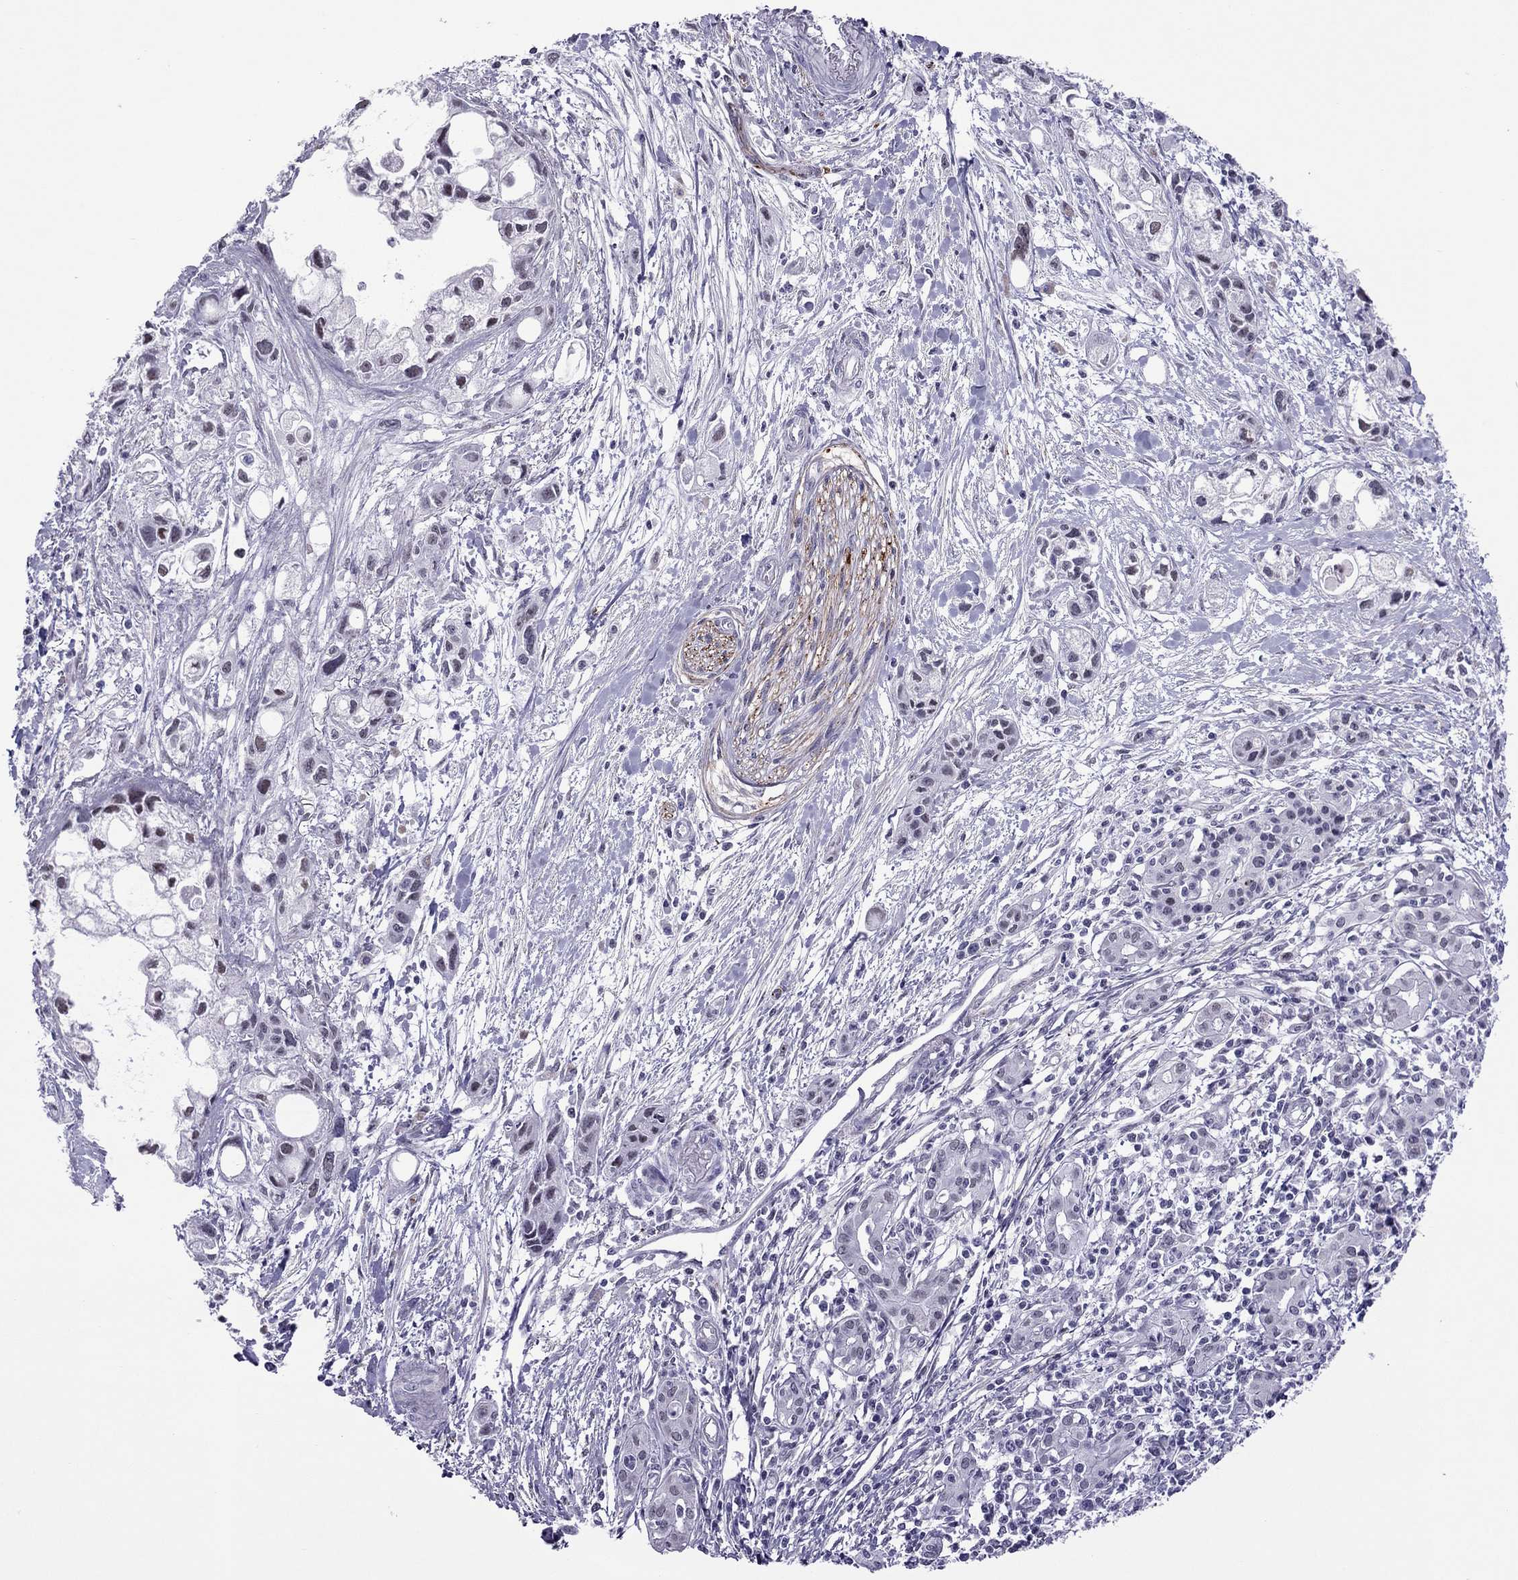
{"staining": {"intensity": "negative", "quantity": "none", "location": "none"}, "tissue": "pancreatic cancer", "cell_type": "Tumor cells", "image_type": "cancer", "snomed": [{"axis": "morphology", "description": "Adenocarcinoma, NOS"}, {"axis": "topography", "description": "Pancreas"}], "caption": "This is an IHC micrograph of pancreatic cancer (adenocarcinoma). There is no expression in tumor cells.", "gene": "ZNF646", "patient": {"sex": "female", "age": 61}}